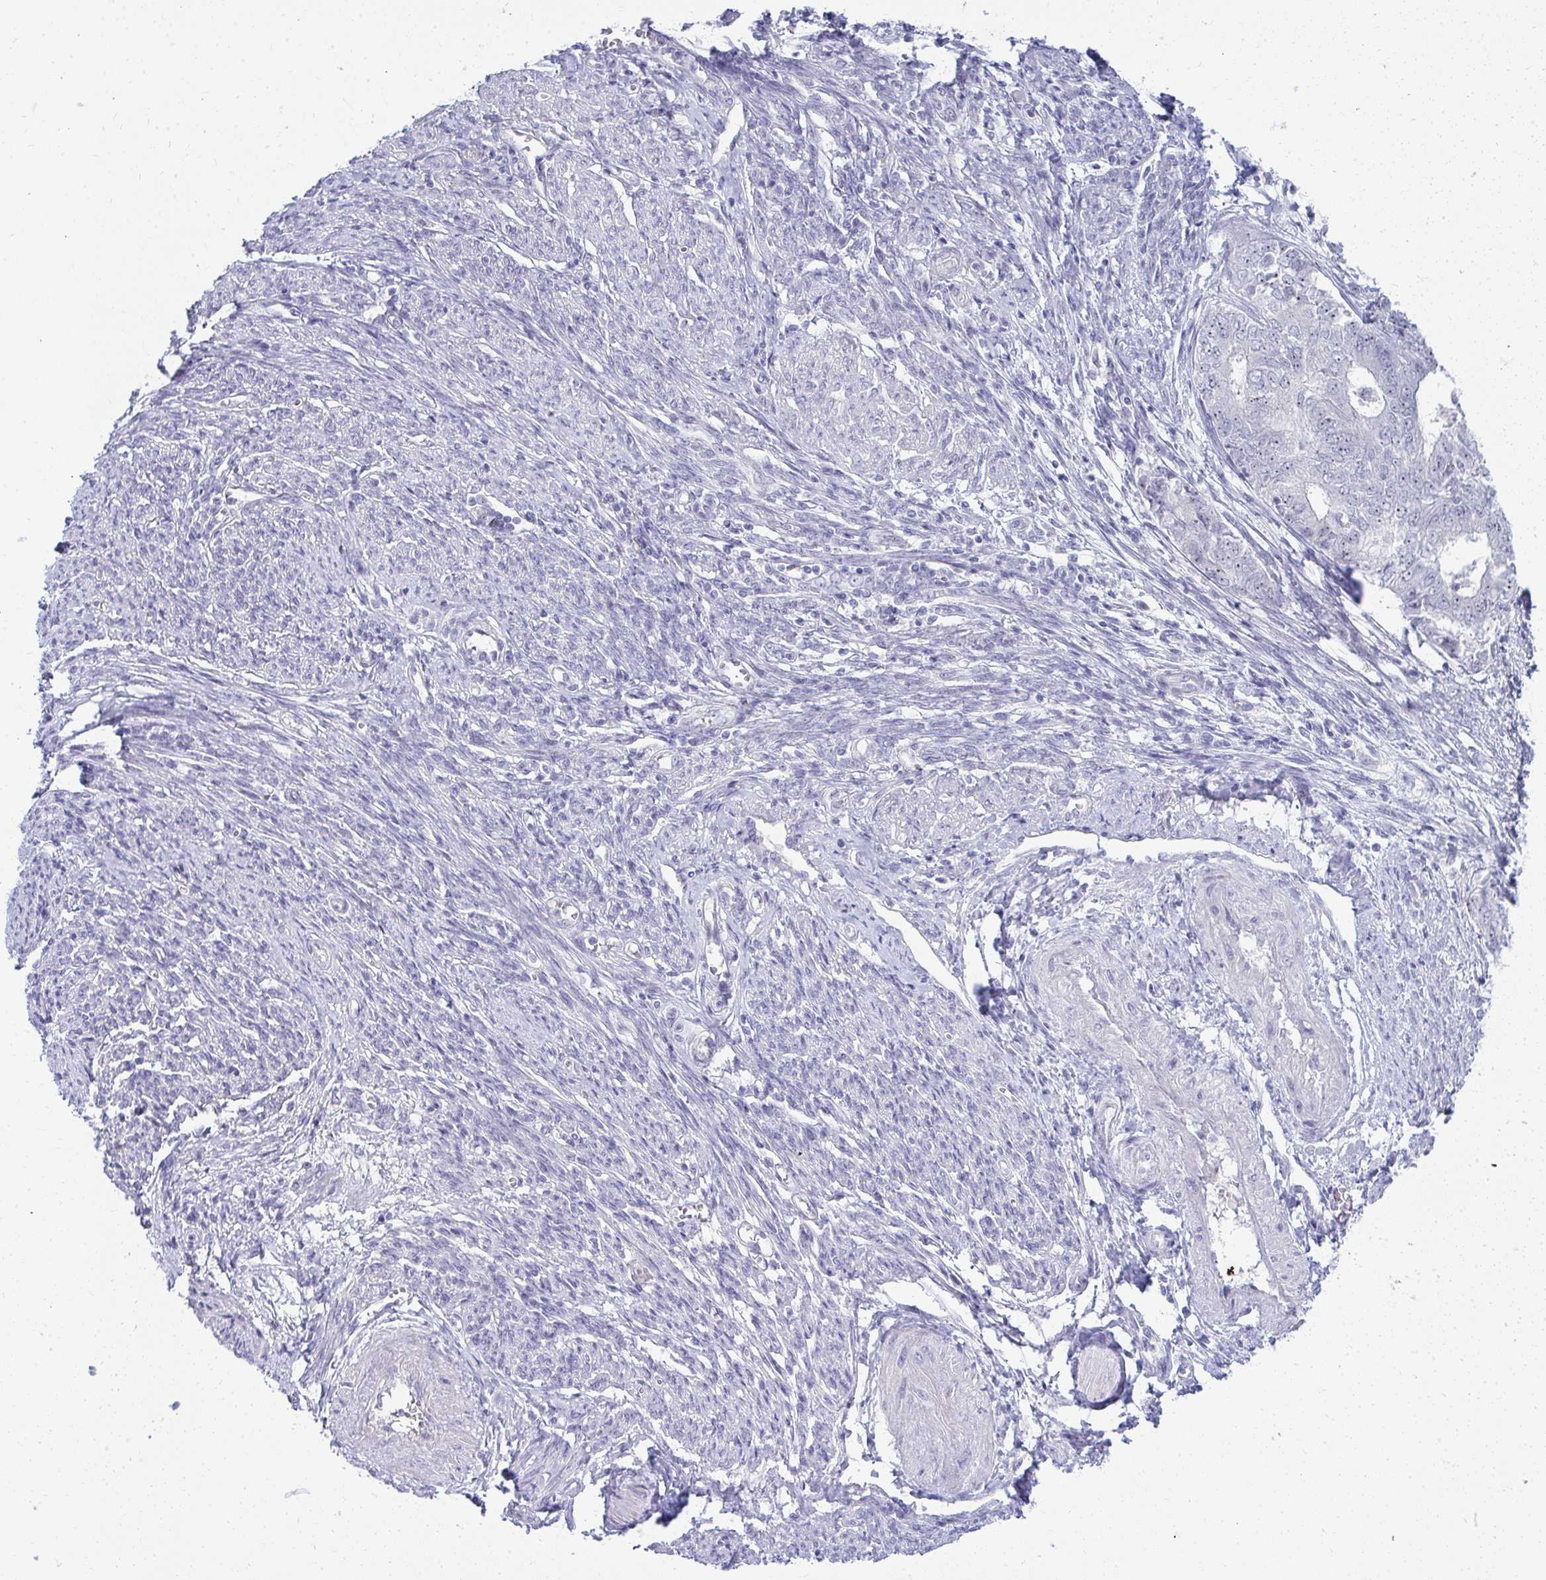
{"staining": {"intensity": "negative", "quantity": "none", "location": "none"}, "tissue": "endometrial cancer", "cell_type": "Tumor cells", "image_type": "cancer", "snomed": [{"axis": "morphology", "description": "Adenocarcinoma, NOS"}, {"axis": "topography", "description": "Endometrium"}], "caption": "The IHC histopathology image has no significant positivity in tumor cells of endometrial adenocarcinoma tissue.", "gene": "EID3", "patient": {"sex": "female", "age": 62}}